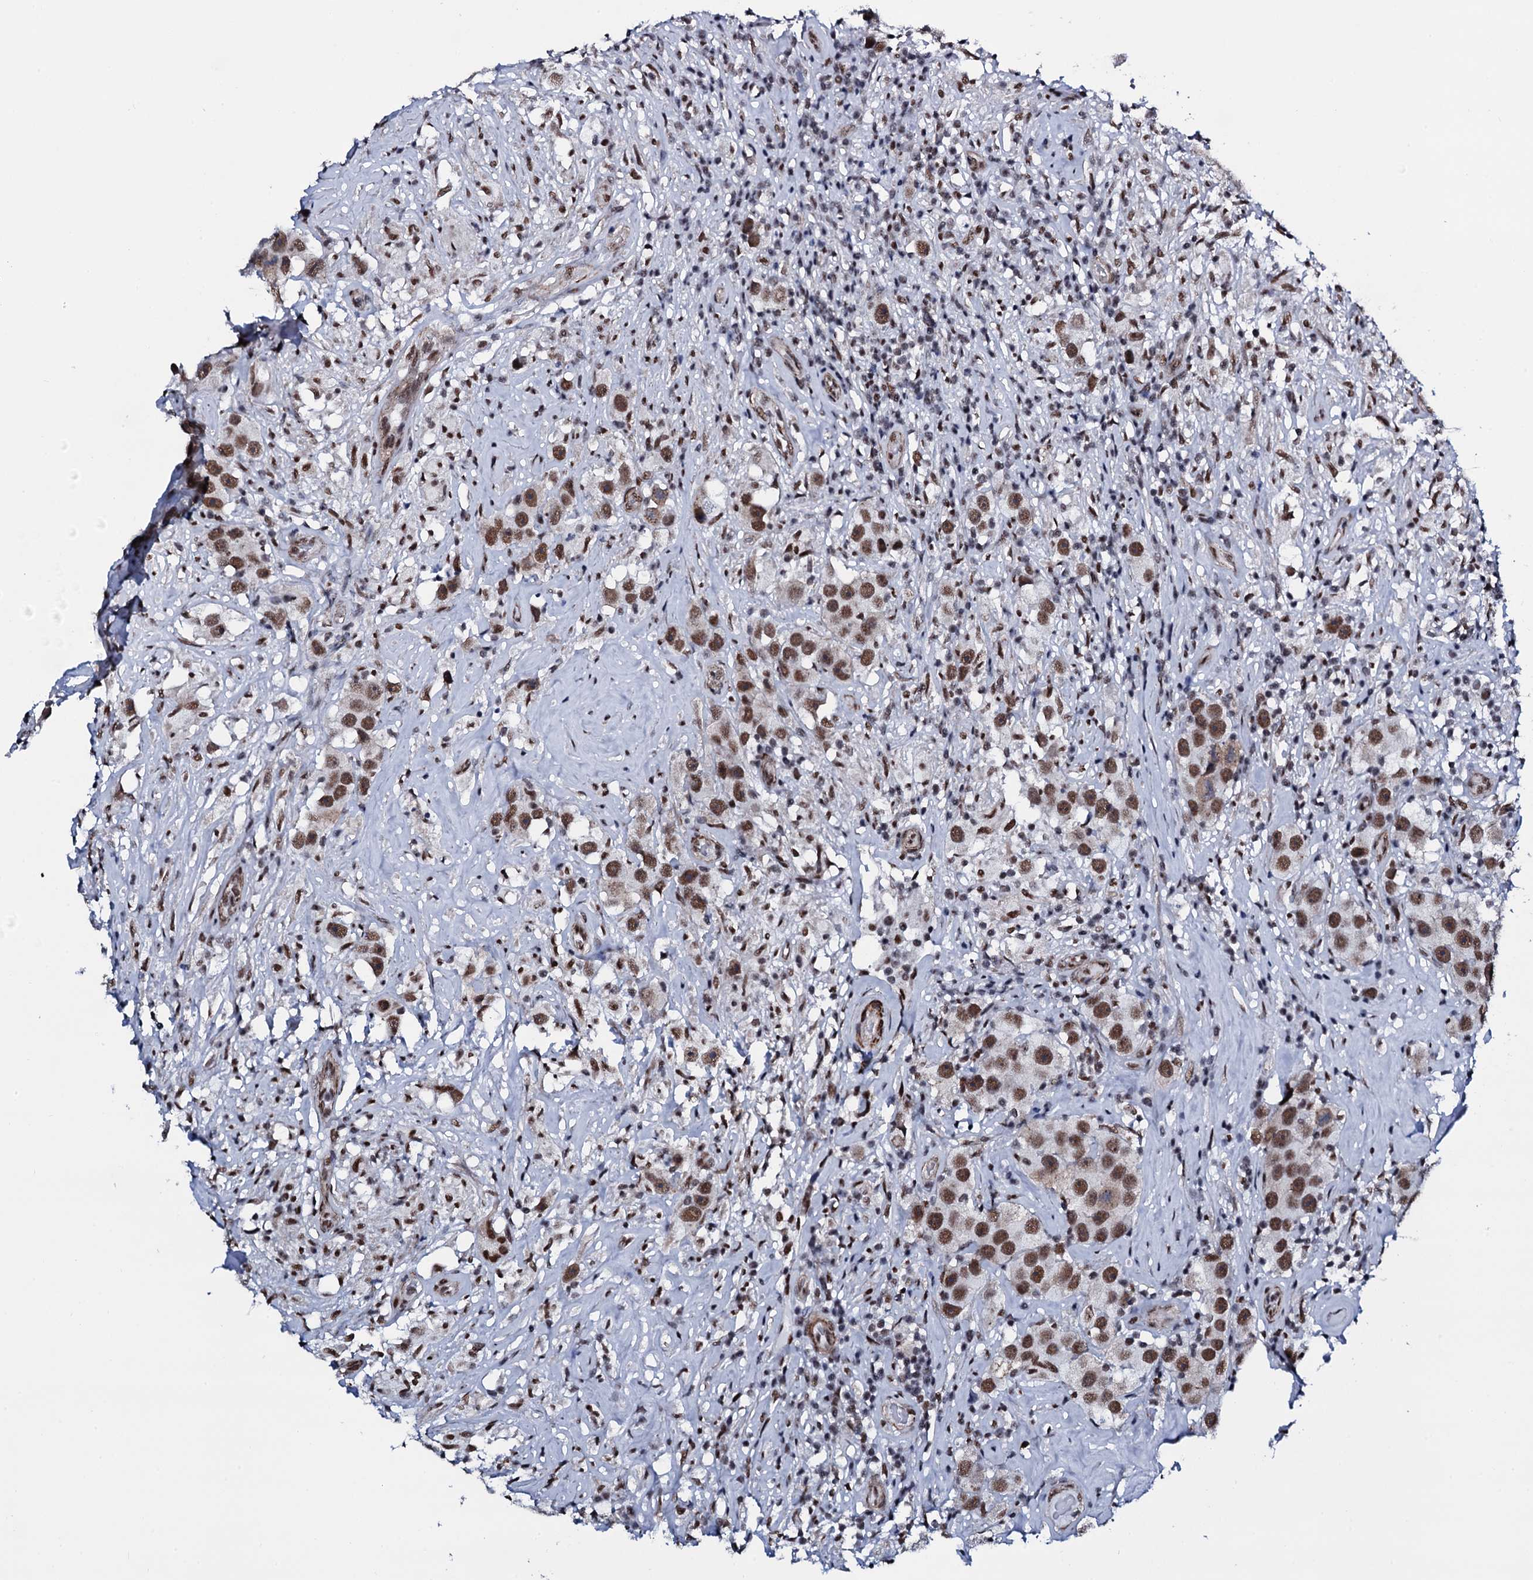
{"staining": {"intensity": "moderate", "quantity": ">75%", "location": "nuclear"}, "tissue": "testis cancer", "cell_type": "Tumor cells", "image_type": "cancer", "snomed": [{"axis": "morphology", "description": "Seminoma, NOS"}, {"axis": "topography", "description": "Testis"}], "caption": "Testis cancer (seminoma) tissue exhibits moderate nuclear positivity in about >75% of tumor cells", "gene": "CWC15", "patient": {"sex": "male", "age": 49}}